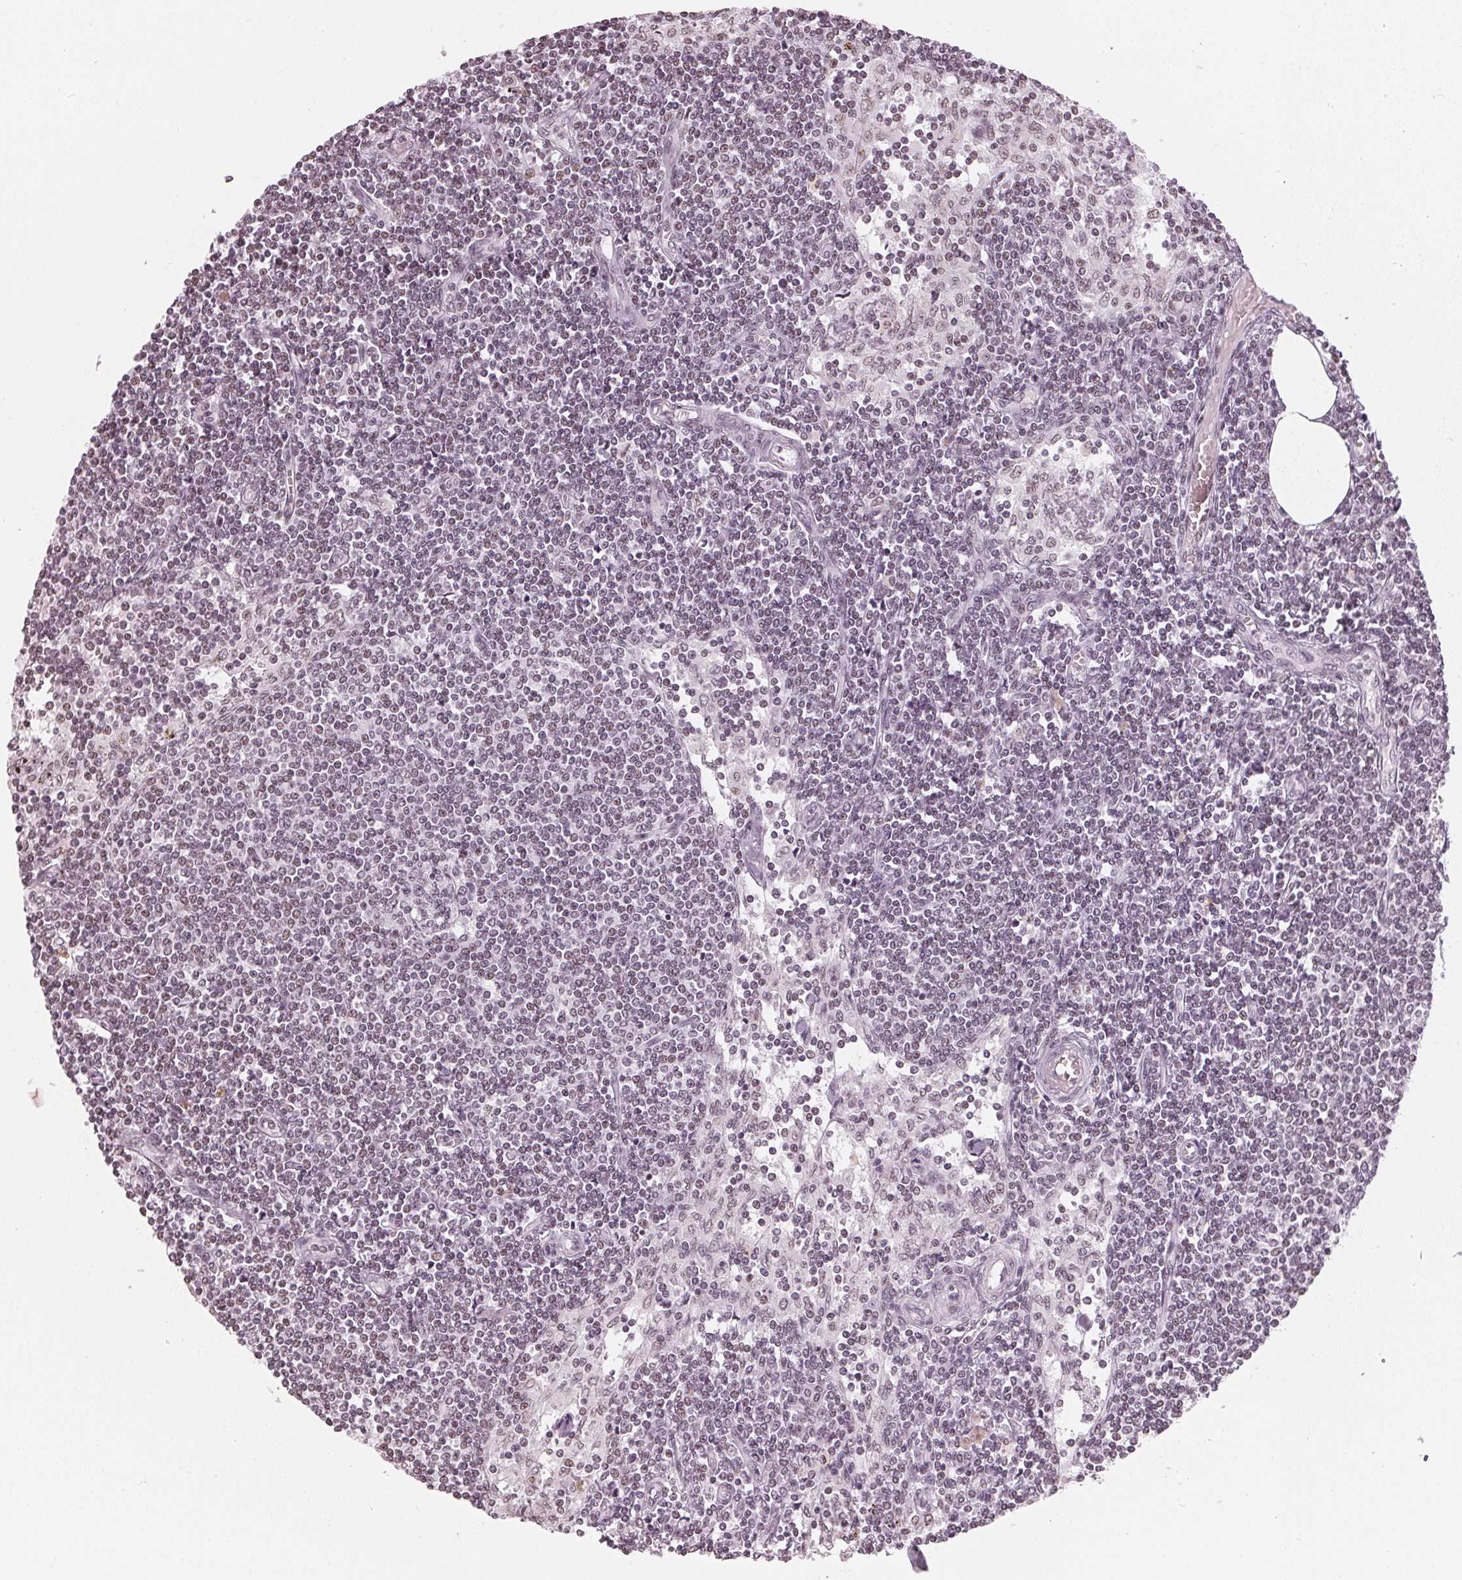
{"staining": {"intensity": "negative", "quantity": "none", "location": "none"}, "tissue": "lymph node", "cell_type": "Germinal center cells", "image_type": "normal", "snomed": [{"axis": "morphology", "description": "Normal tissue, NOS"}, {"axis": "topography", "description": "Lymph node"}], "caption": "Germinal center cells show no significant positivity in benign lymph node. (Stains: DAB (3,3'-diaminobenzidine) immunohistochemistry (IHC) with hematoxylin counter stain, Microscopy: brightfield microscopy at high magnification).", "gene": "DNAJC6", "patient": {"sex": "female", "age": 69}}